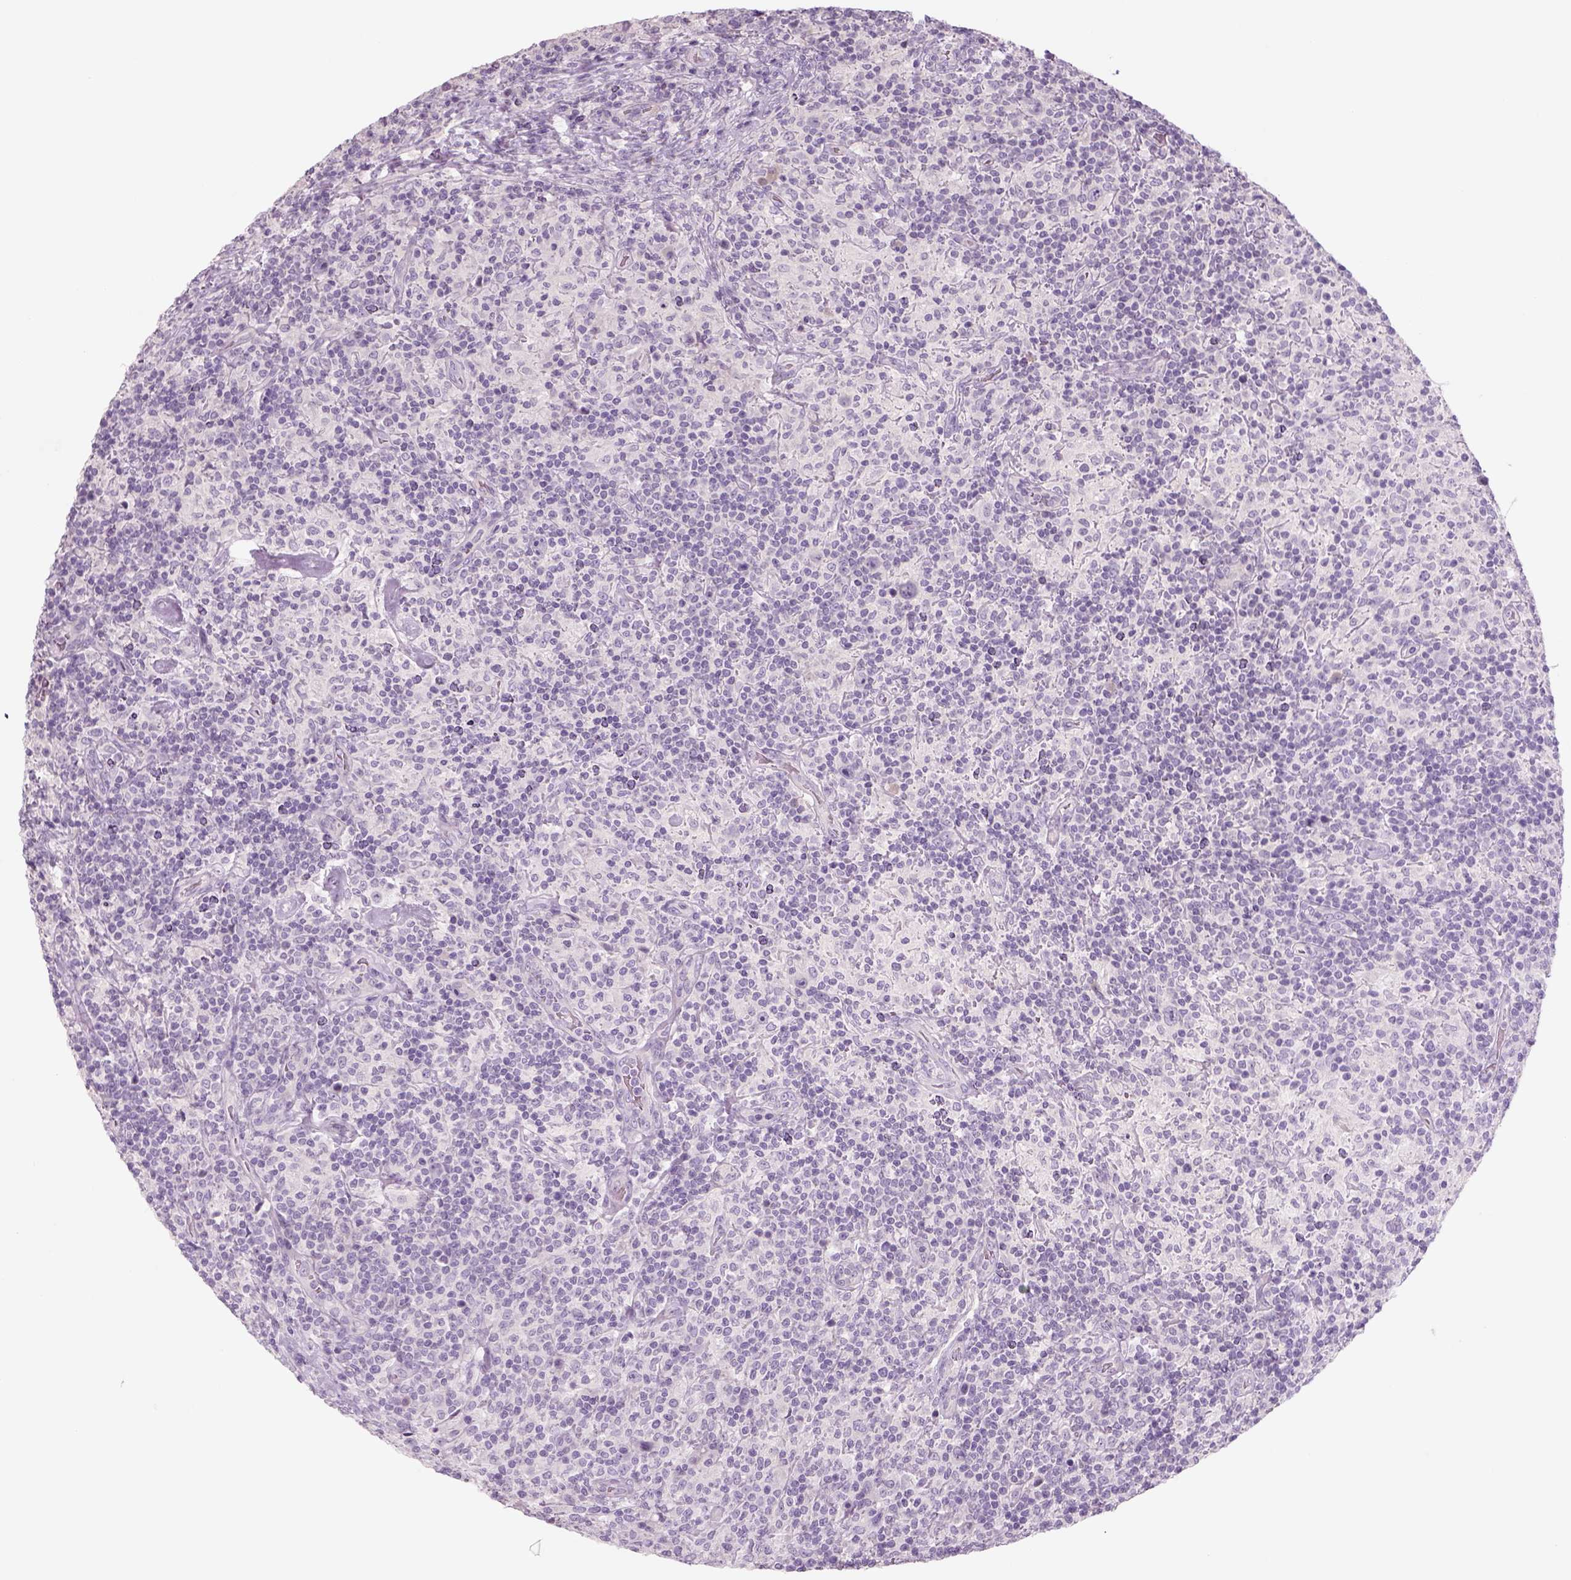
{"staining": {"intensity": "negative", "quantity": "none", "location": "none"}, "tissue": "lymphoma", "cell_type": "Tumor cells", "image_type": "cancer", "snomed": [{"axis": "morphology", "description": "Hodgkin's disease, NOS"}, {"axis": "topography", "description": "Lymph node"}], "caption": "The photomicrograph demonstrates no significant expression in tumor cells of lymphoma.", "gene": "KRT25", "patient": {"sex": "male", "age": 70}}